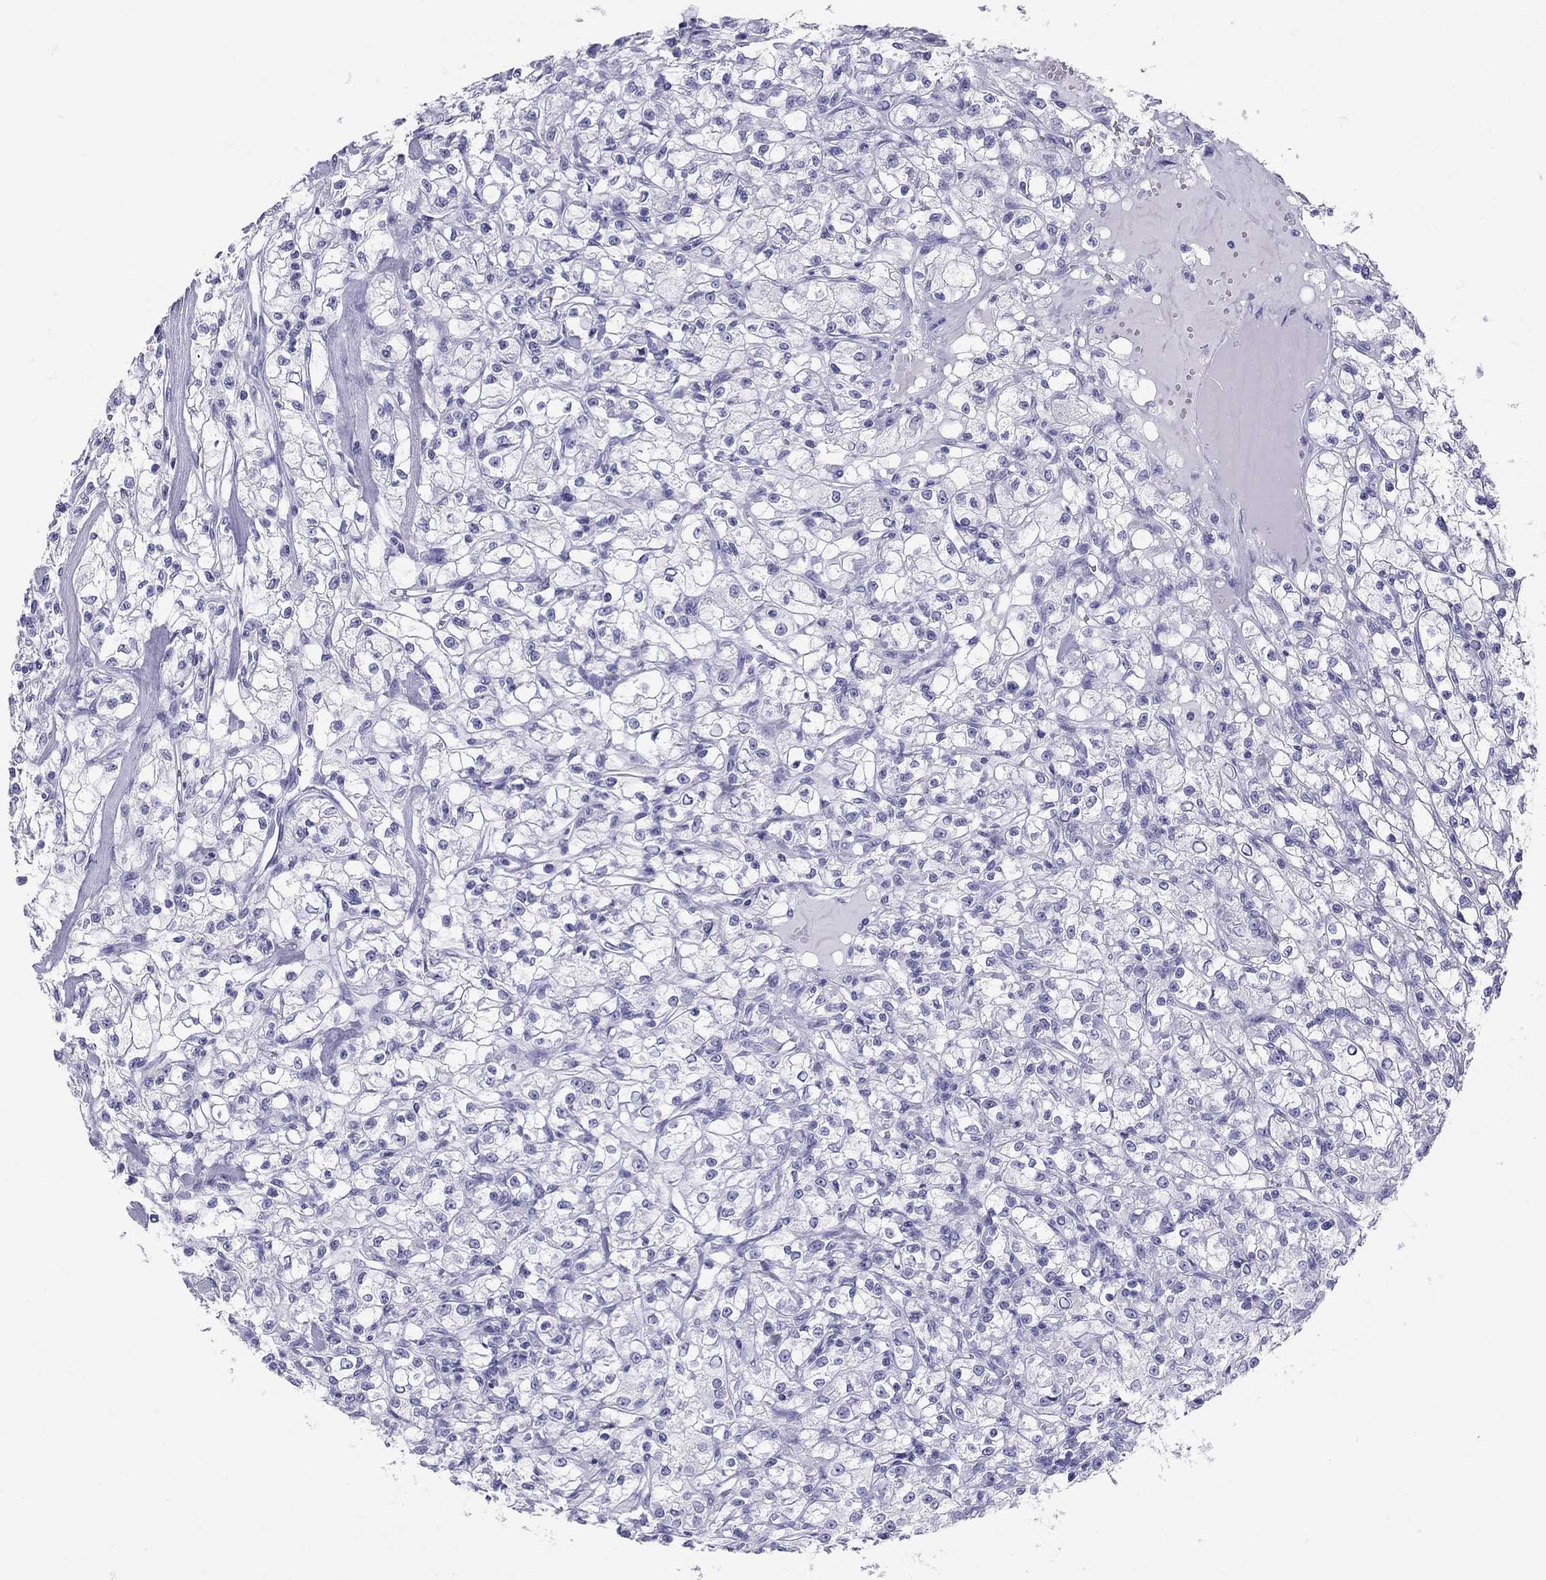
{"staining": {"intensity": "negative", "quantity": "none", "location": "none"}, "tissue": "renal cancer", "cell_type": "Tumor cells", "image_type": "cancer", "snomed": [{"axis": "morphology", "description": "Adenocarcinoma, NOS"}, {"axis": "topography", "description": "Kidney"}], "caption": "Renal cancer stained for a protein using immunohistochemistry reveals no staining tumor cells.", "gene": "LYAR", "patient": {"sex": "female", "age": 59}}